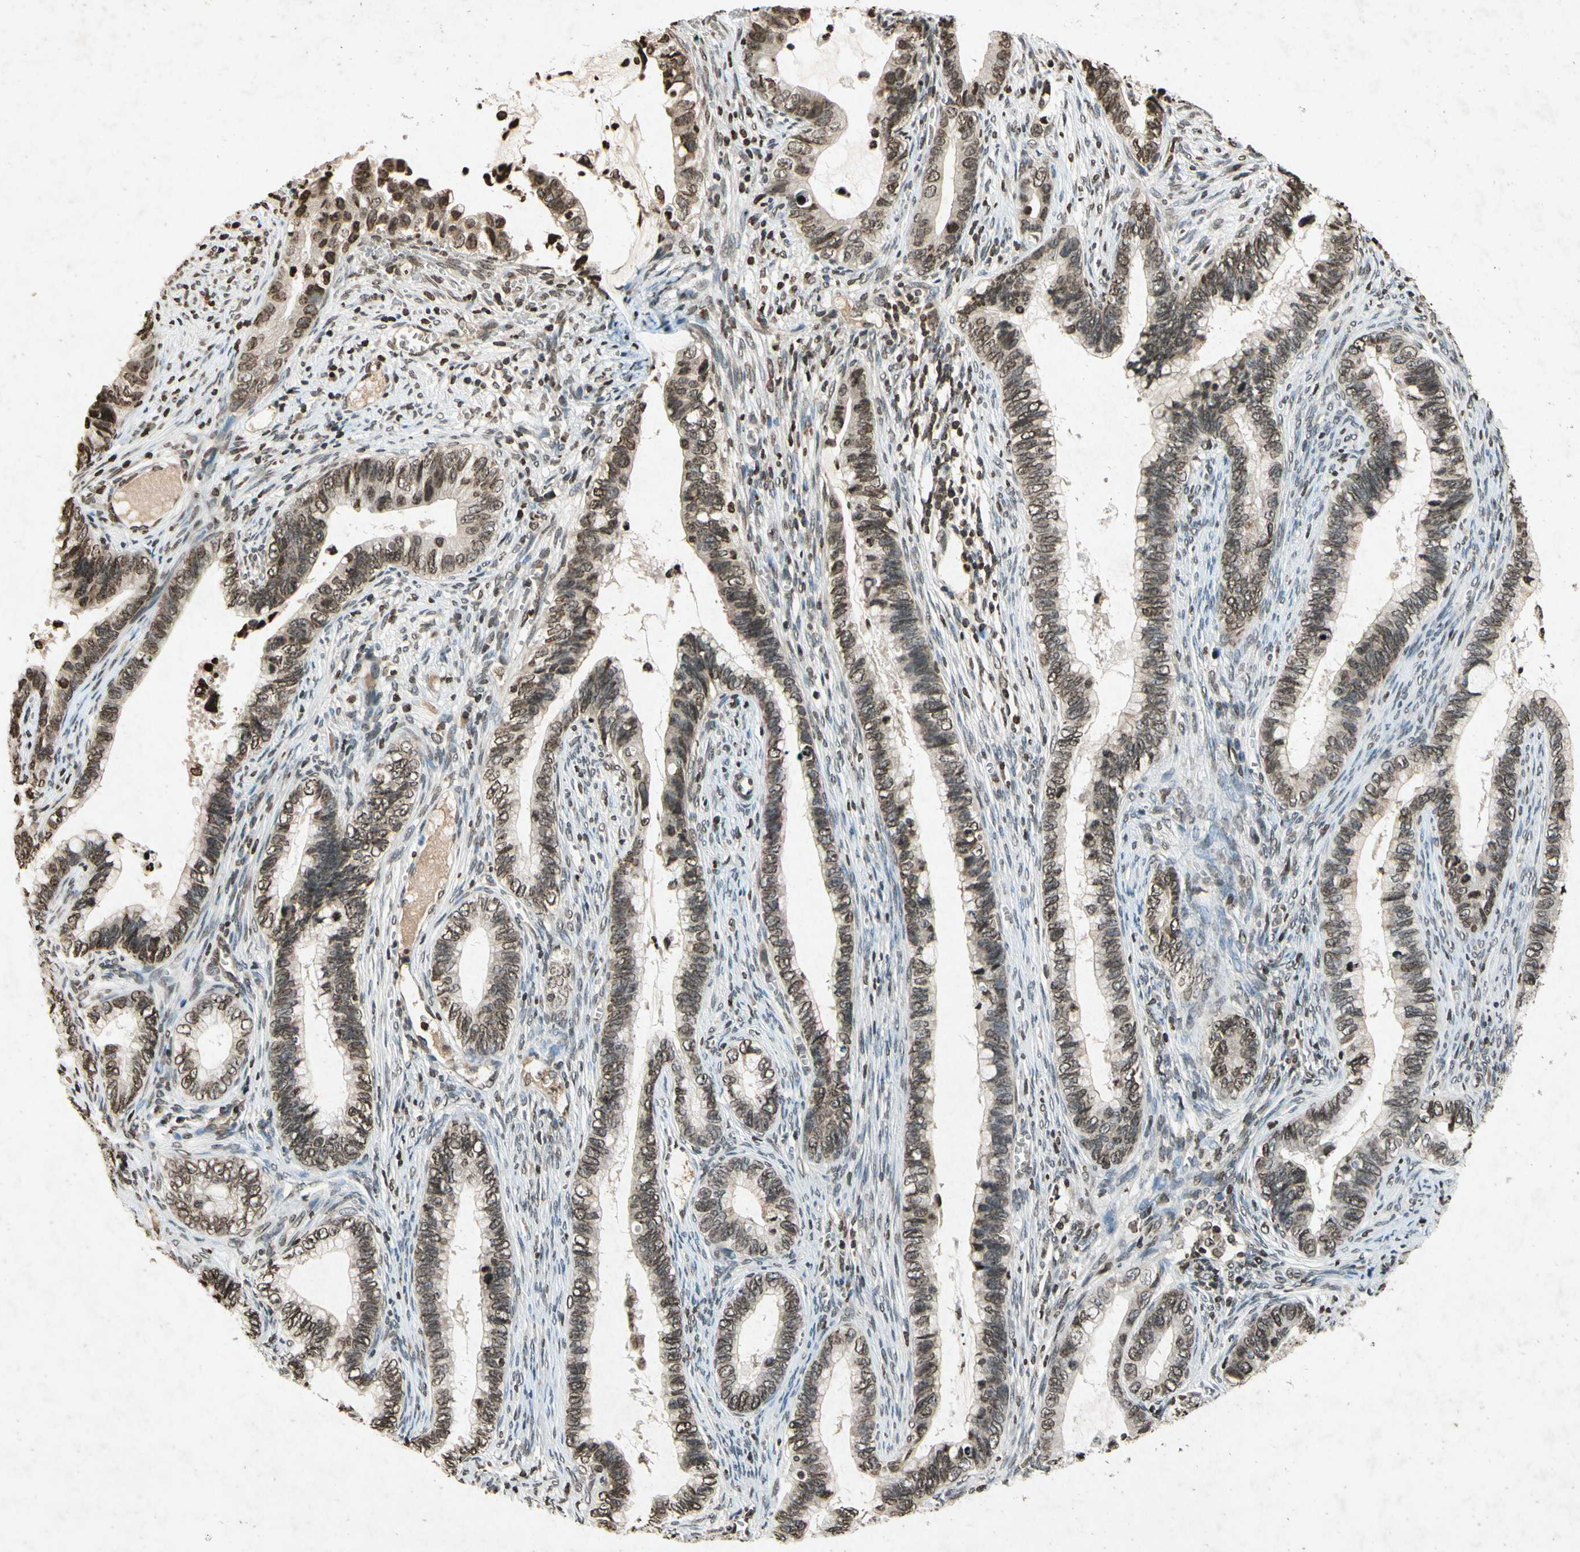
{"staining": {"intensity": "weak", "quantity": "<25%", "location": "nuclear"}, "tissue": "cervical cancer", "cell_type": "Tumor cells", "image_type": "cancer", "snomed": [{"axis": "morphology", "description": "Adenocarcinoma, NOS"}, {"axis": "topography", "description": "Cervix"}], "caption": "An immunohistochemistry (IHC) image of cervical cancer is shown. There is no staining in tumor cells of cervical cancer.", "gene": "HOXB3", "patient": {"sex": "female", "age": 44}}